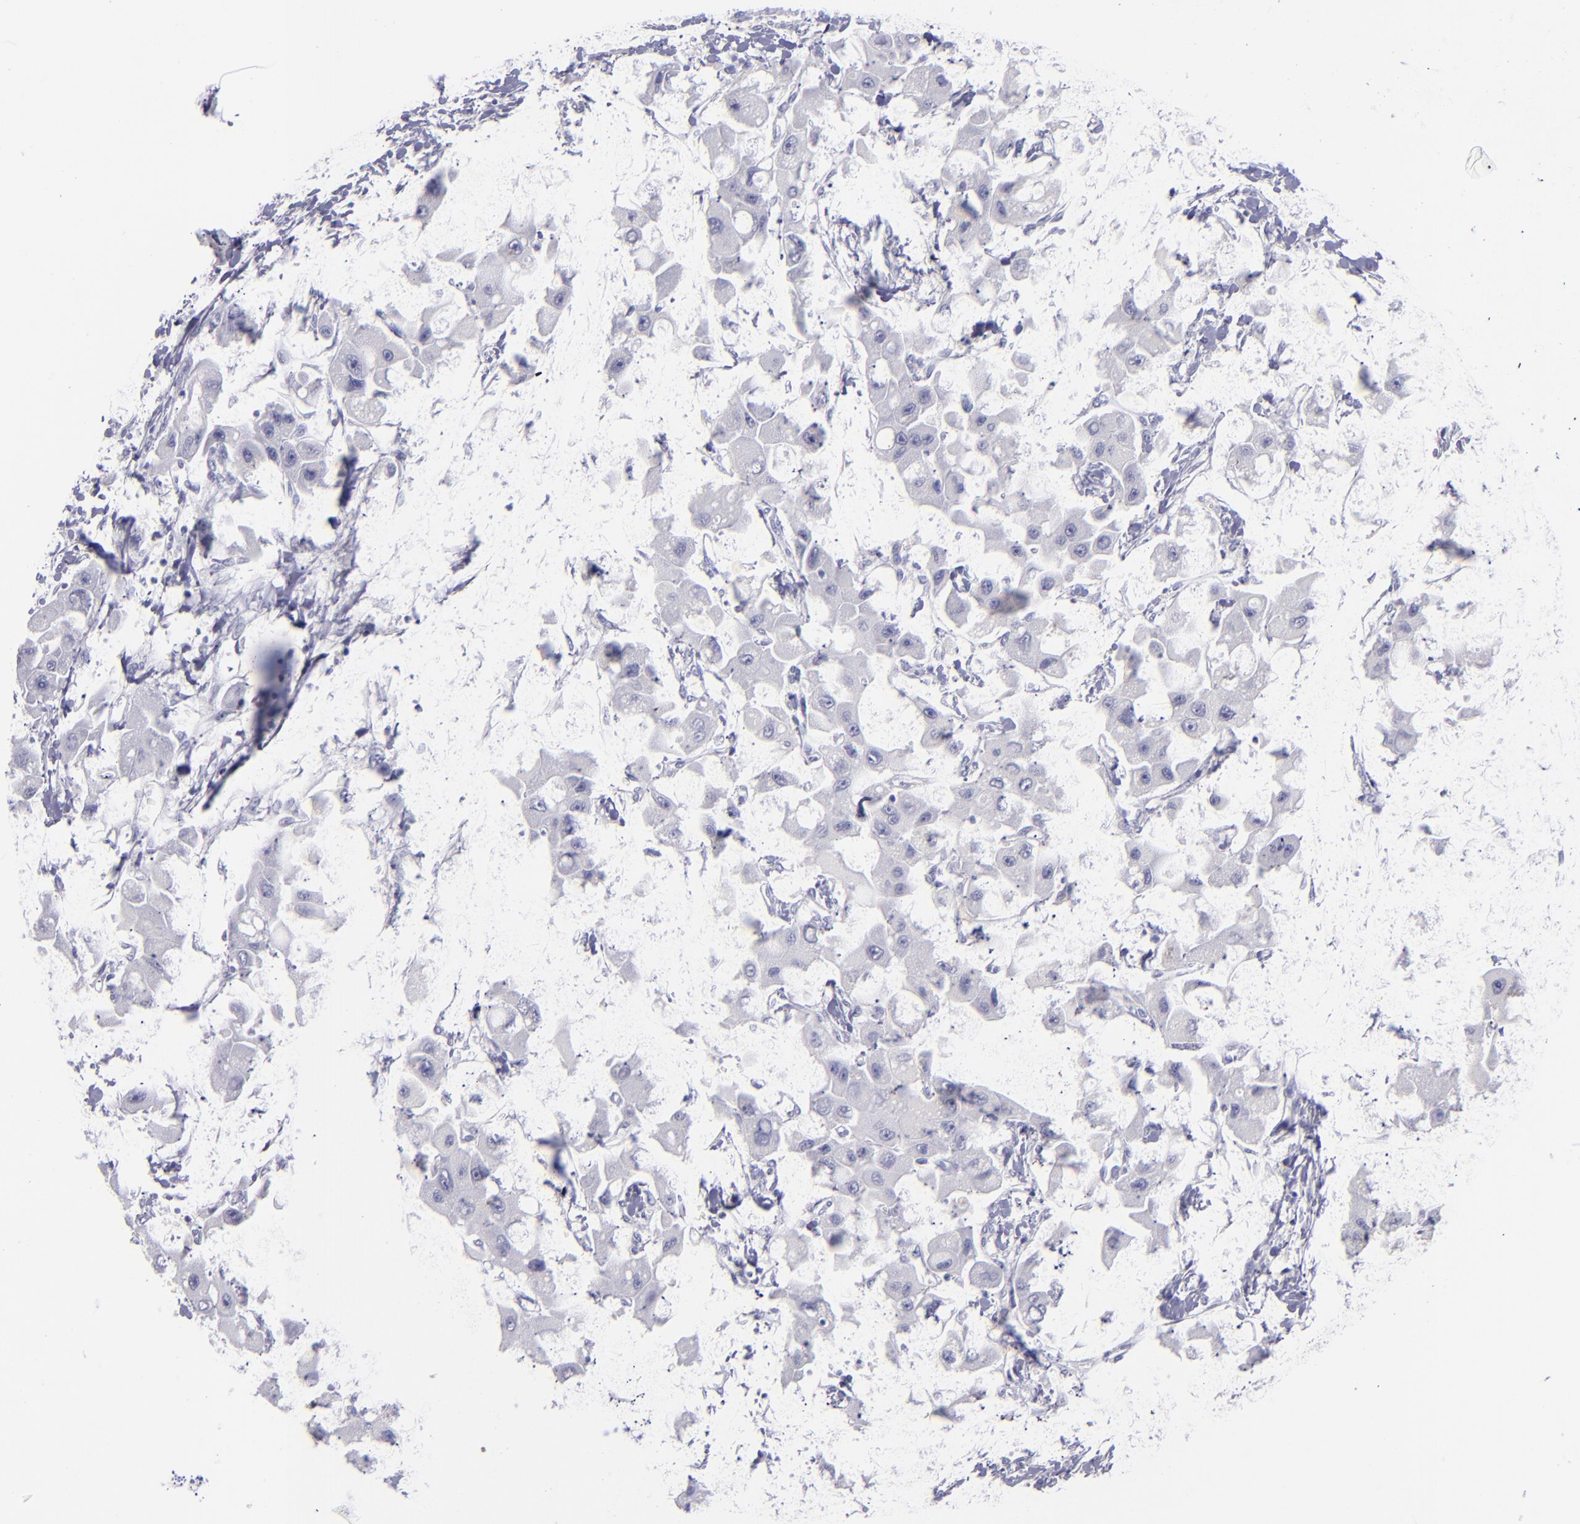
{"staining": {"intensity": "negative", "quantity": "none", "location": "none"}, "tissue": "liver cancer", "cell_type": "Tumor cells", "image_type": "cancer", "snomed": [{"axis": "morphology", "description": "Carcinoma, Hepatocellular, NOS"}, {"axis": "topography", "description": "Liver"}], "caption": "This is a micrograph of IHC staining of liver cancer, which shows no staining in tumor cells. (DAB IHC visualized using brightfield microscopy, high magnification).", "gene": "CD82", "patient": {"sex": "male", "age": 24}}